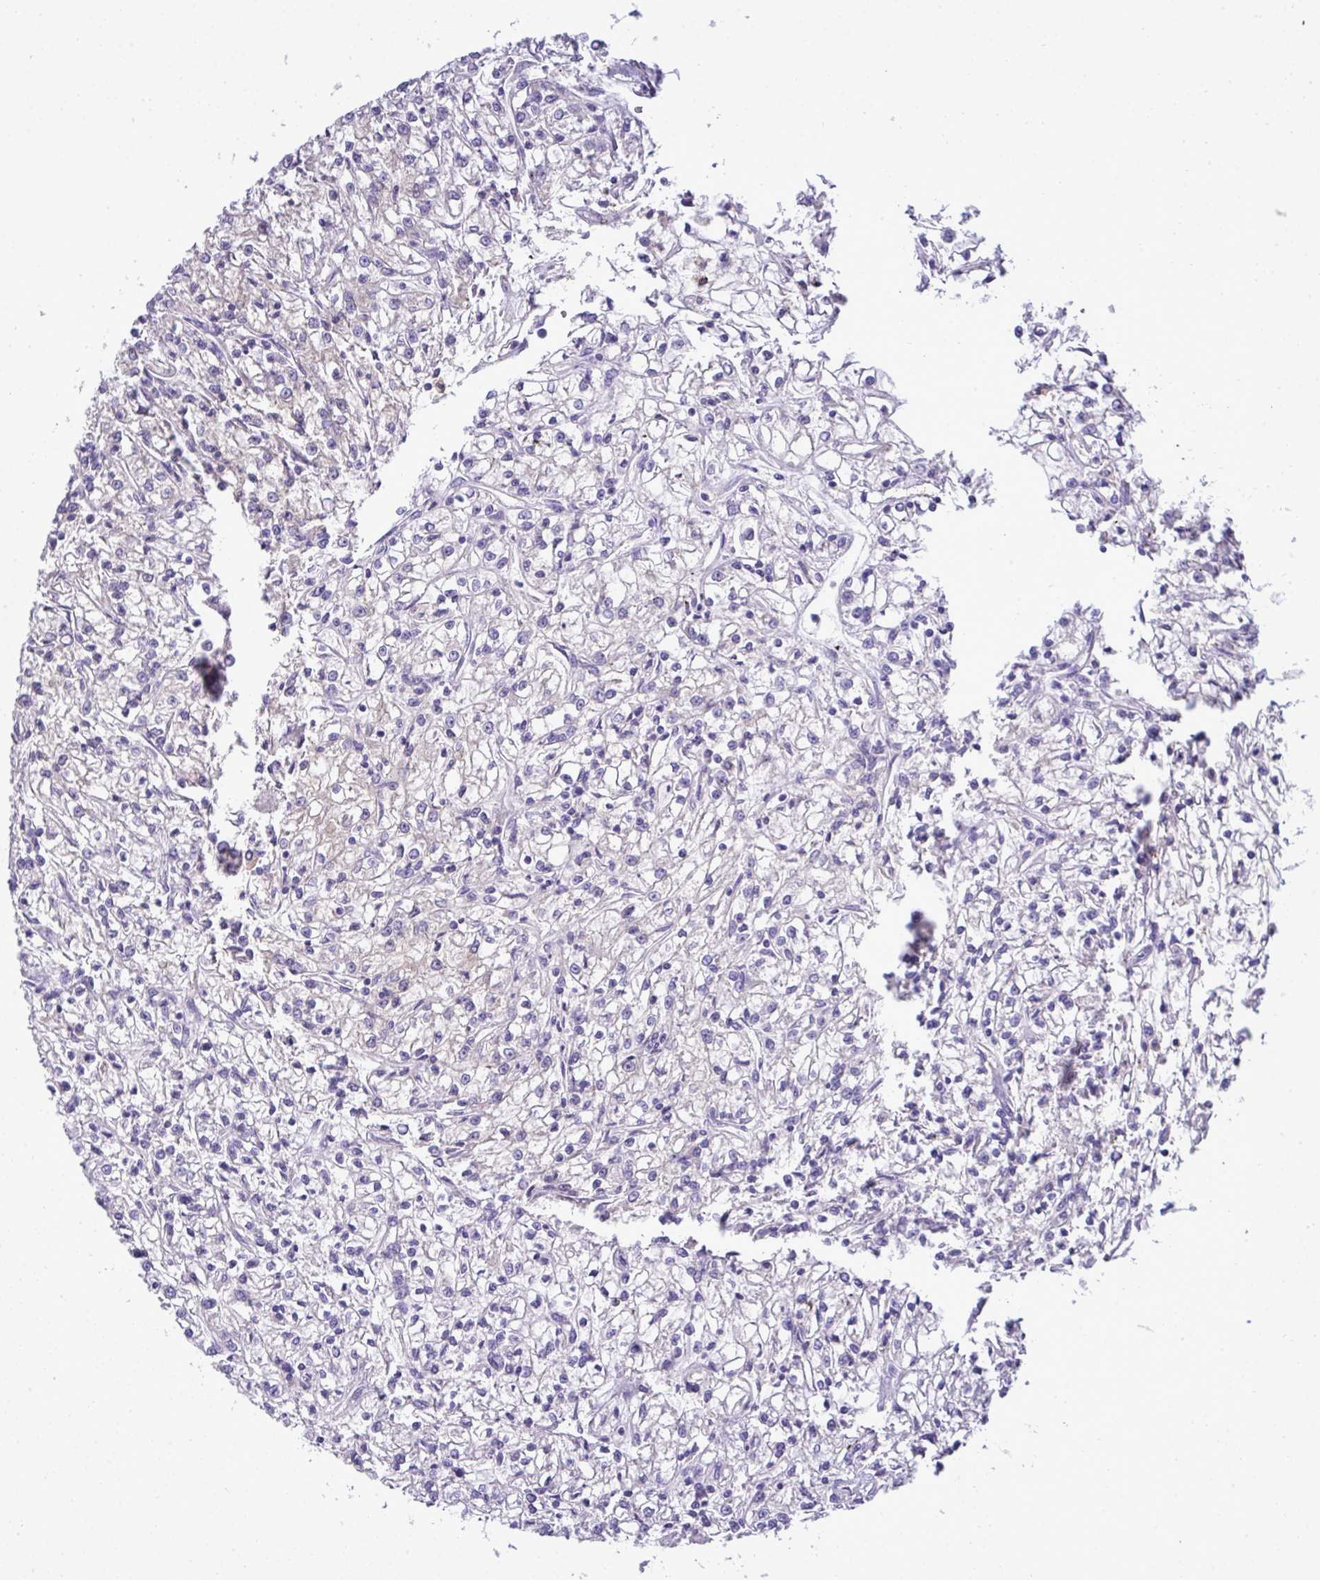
{"staining": {"intensity": "negative", "quantity": "none", "location": "none"}, "tissue": "renal cancer", "cell_type": "Tumor cells", "image_type": "cancer", "snomed": [{"axis": "morphology", "description": "Adenocarcinoma, NOS"}, {"axis": "topography", "description": "Kidney"}], "caption": "High power microscopy micrograph of an immunohistochemistry micrograph of renal cancer, revealing no significant expression in tumor cells. (Brightfield microscopy of DAB immunohistochemistry at high magnification).", "gene": "ST8SIA2", "patient": {"sex": "female", "age": 59}}